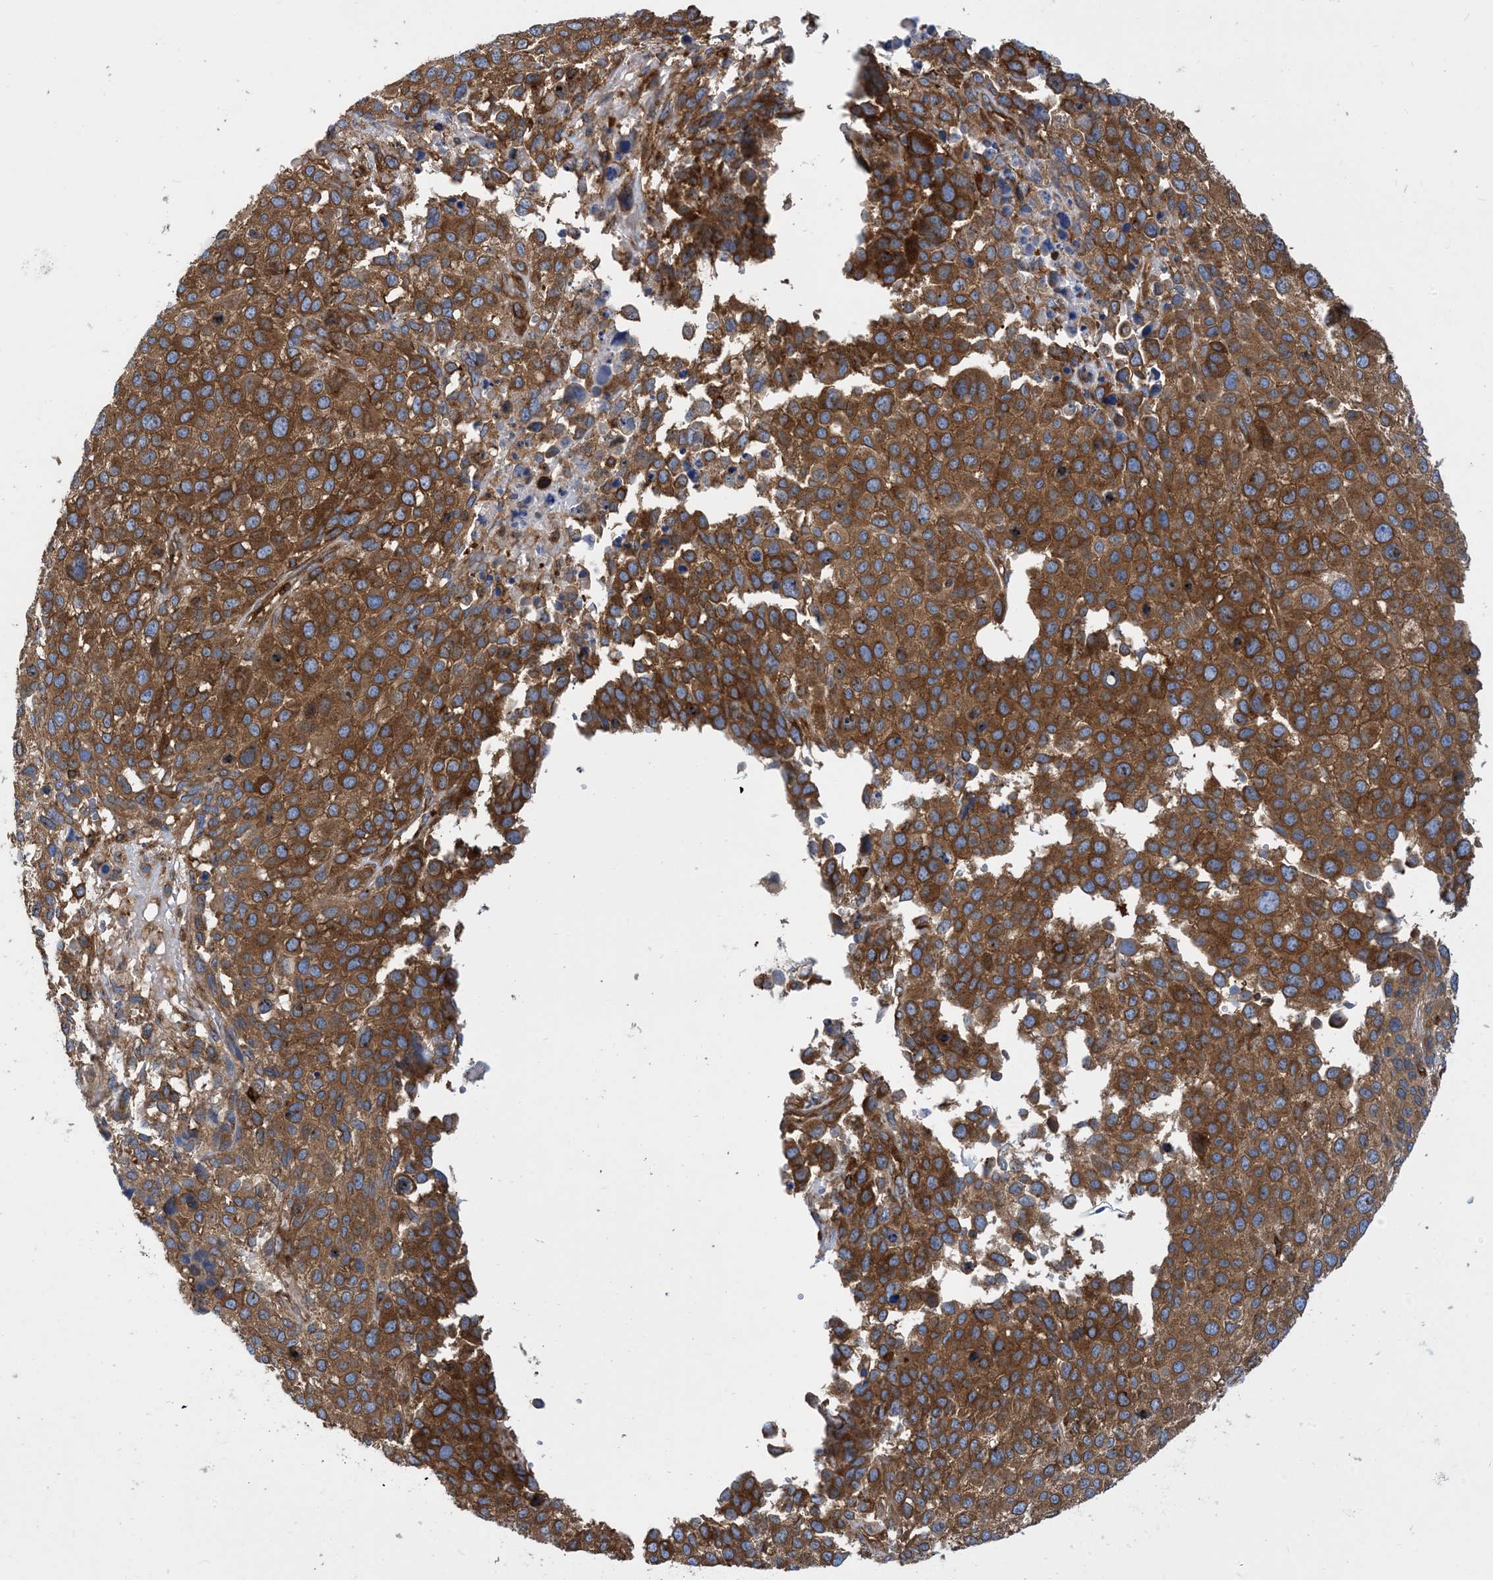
{"staining": {"intensity": "strong", "quantity": ">75%", "location": "cytoplasmic/membranous"}, "tissue": "melanoma", "cell_type": "Tumor cells", "image_type": "cancer", "snomed": [{"axis": "morphology", "description": "Malignant melanoma, NOS"}, {"axis": "topography", "description": "Skin of trunk"}], "caption": "IHC histopathology image of human malignant melanoma stained for a protein (brown), which reveals high levels of strong cytoplasmic/membranous positivity in approximately >75% of tumor cells.", "gene": "DYNC1LI1", "patient": {"sex": "male", "age": 71}}